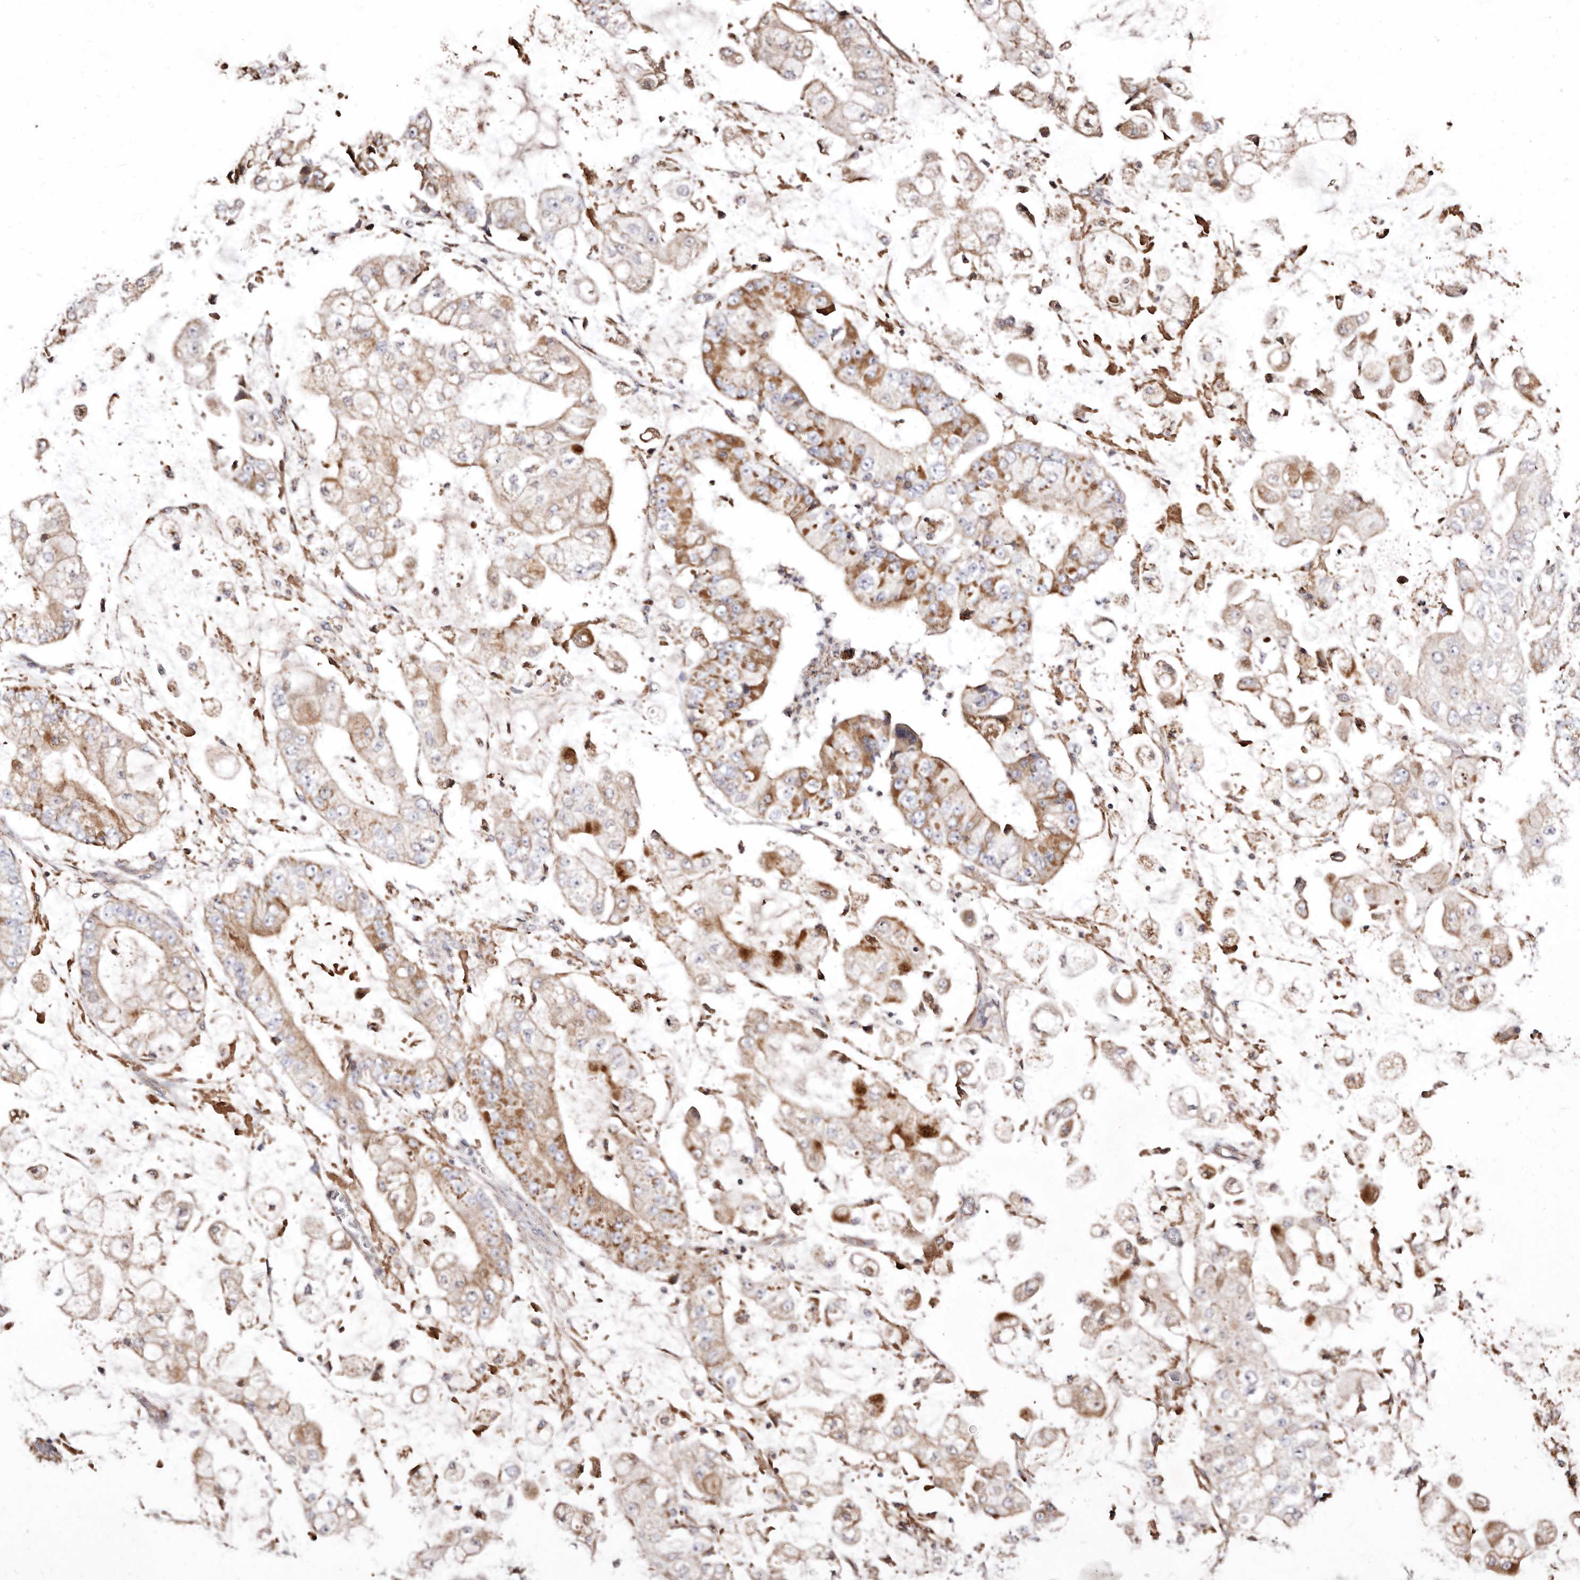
{"staining": {"intensity": "moderate", "quantity": "25%-75%", "location": "cytoplasmic/membranous"}, "tissue": "stomach cancer", "cell_type": "Tumor cells", "image_type": "cancer", "snomed": [{"axis": "morphology", "description": "Adenocarcinoma, NOS"}, {"axis": "topography", "description": "Stomach"}], "caption": "Immunohistochemical staining of human stomach cancer (adenocarcinoma) exhibits medium levels of moderate cytoplasmic/membranous staining in about 25%-75% of tumor cells. (IHC, brightfield microscopy, high magnification).", "gene": "LUZP1", "patient": {"sex": "male", "age": 76}}